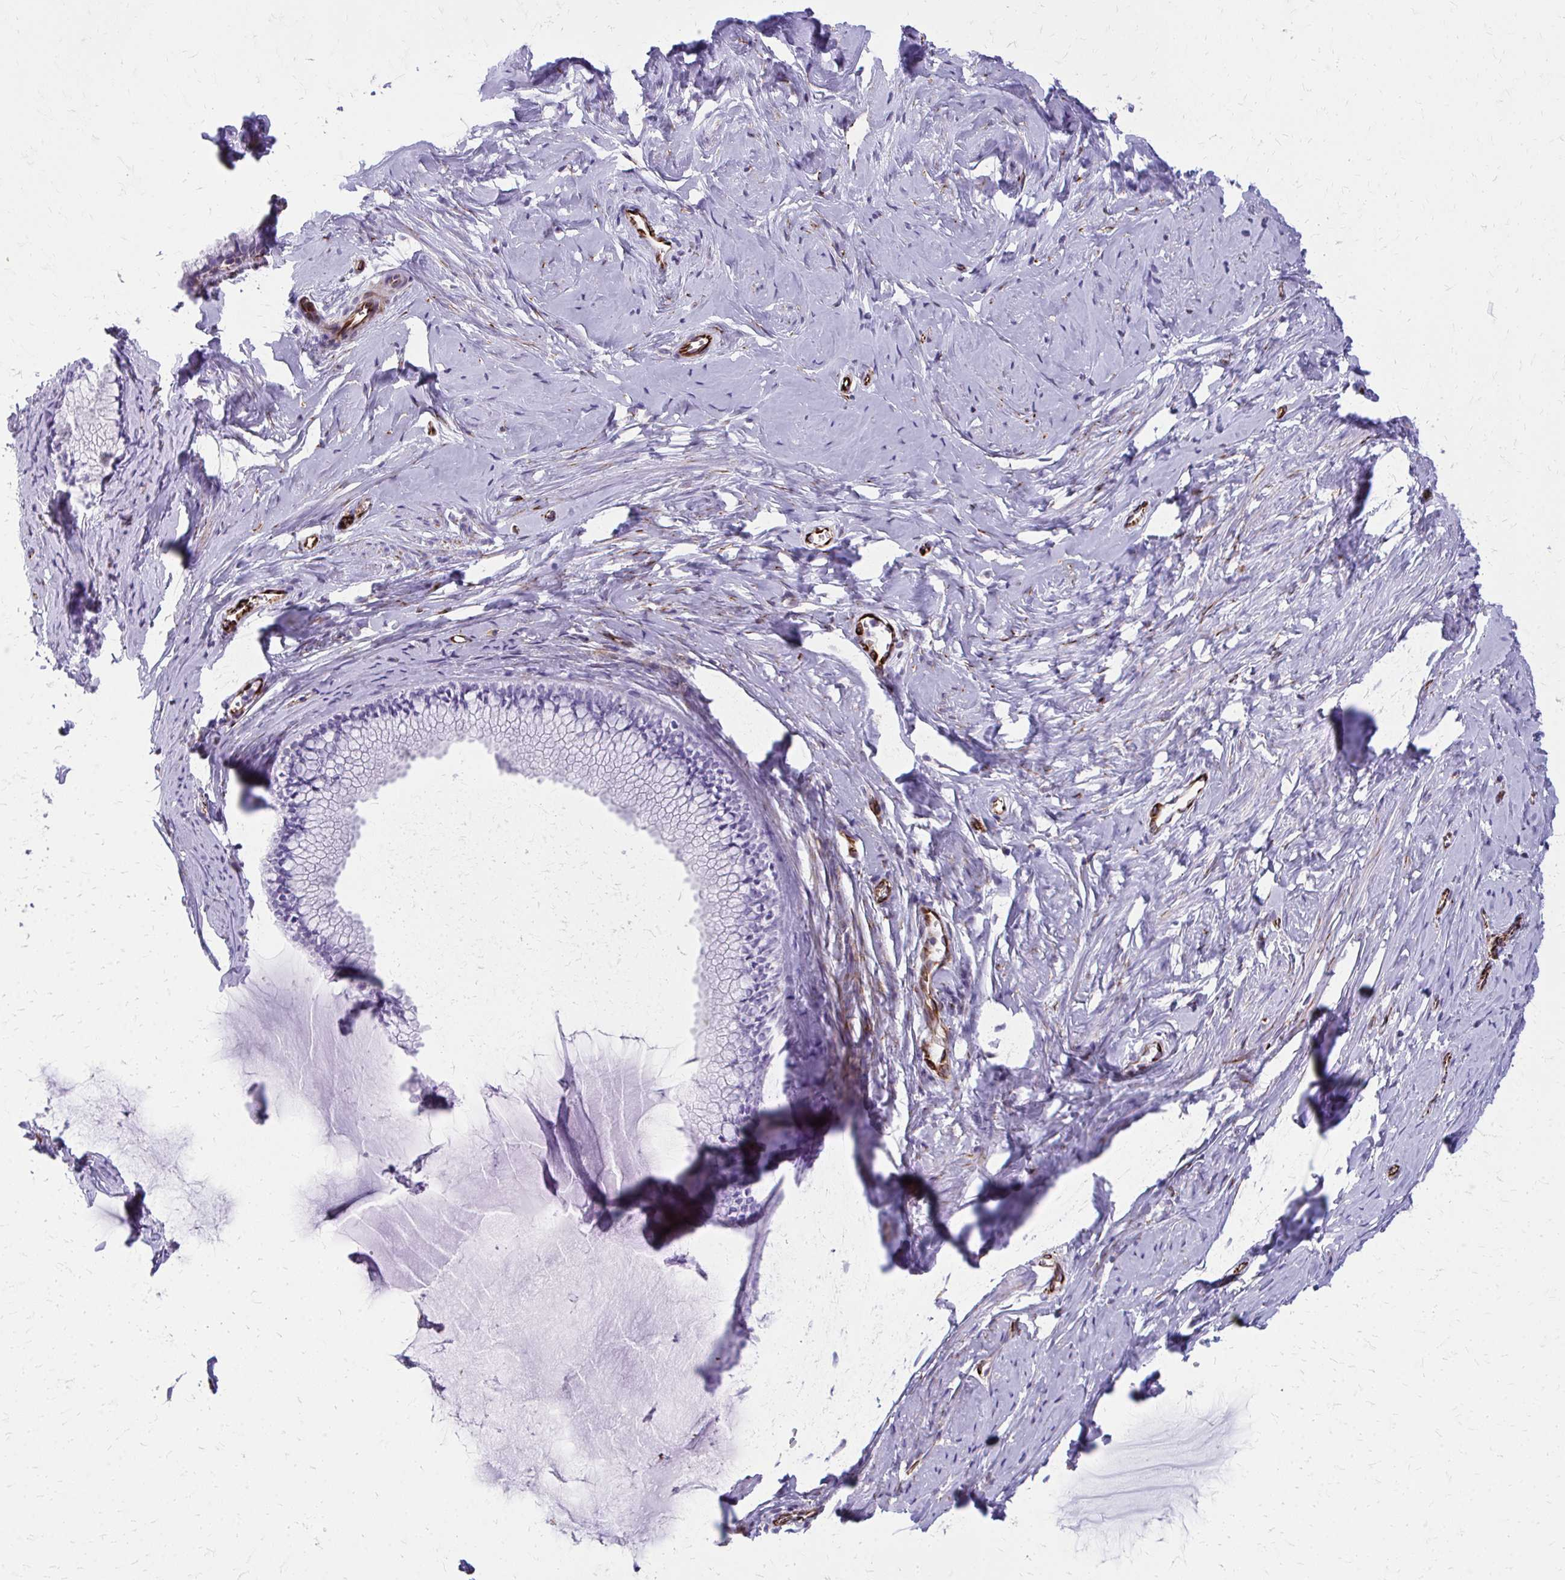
{"staining": {"intensity": "negative", "quantity": "none", "location": "none"}, "tissue": "cervix", "cell_type": "Glandular cells", "image_type": "normal", "snomed": [{"axis": "morphology", "description": "Normal tissue, NOS"}, {"axis": "topography", "description": "Cervix"}], "caption": "An IHC photomicrograph of unremarkable cervix is shown. There is no staining in glandular cells of cervix.", "gene": "TRIM6", "patient": {"sex": "female", "age": 40}}